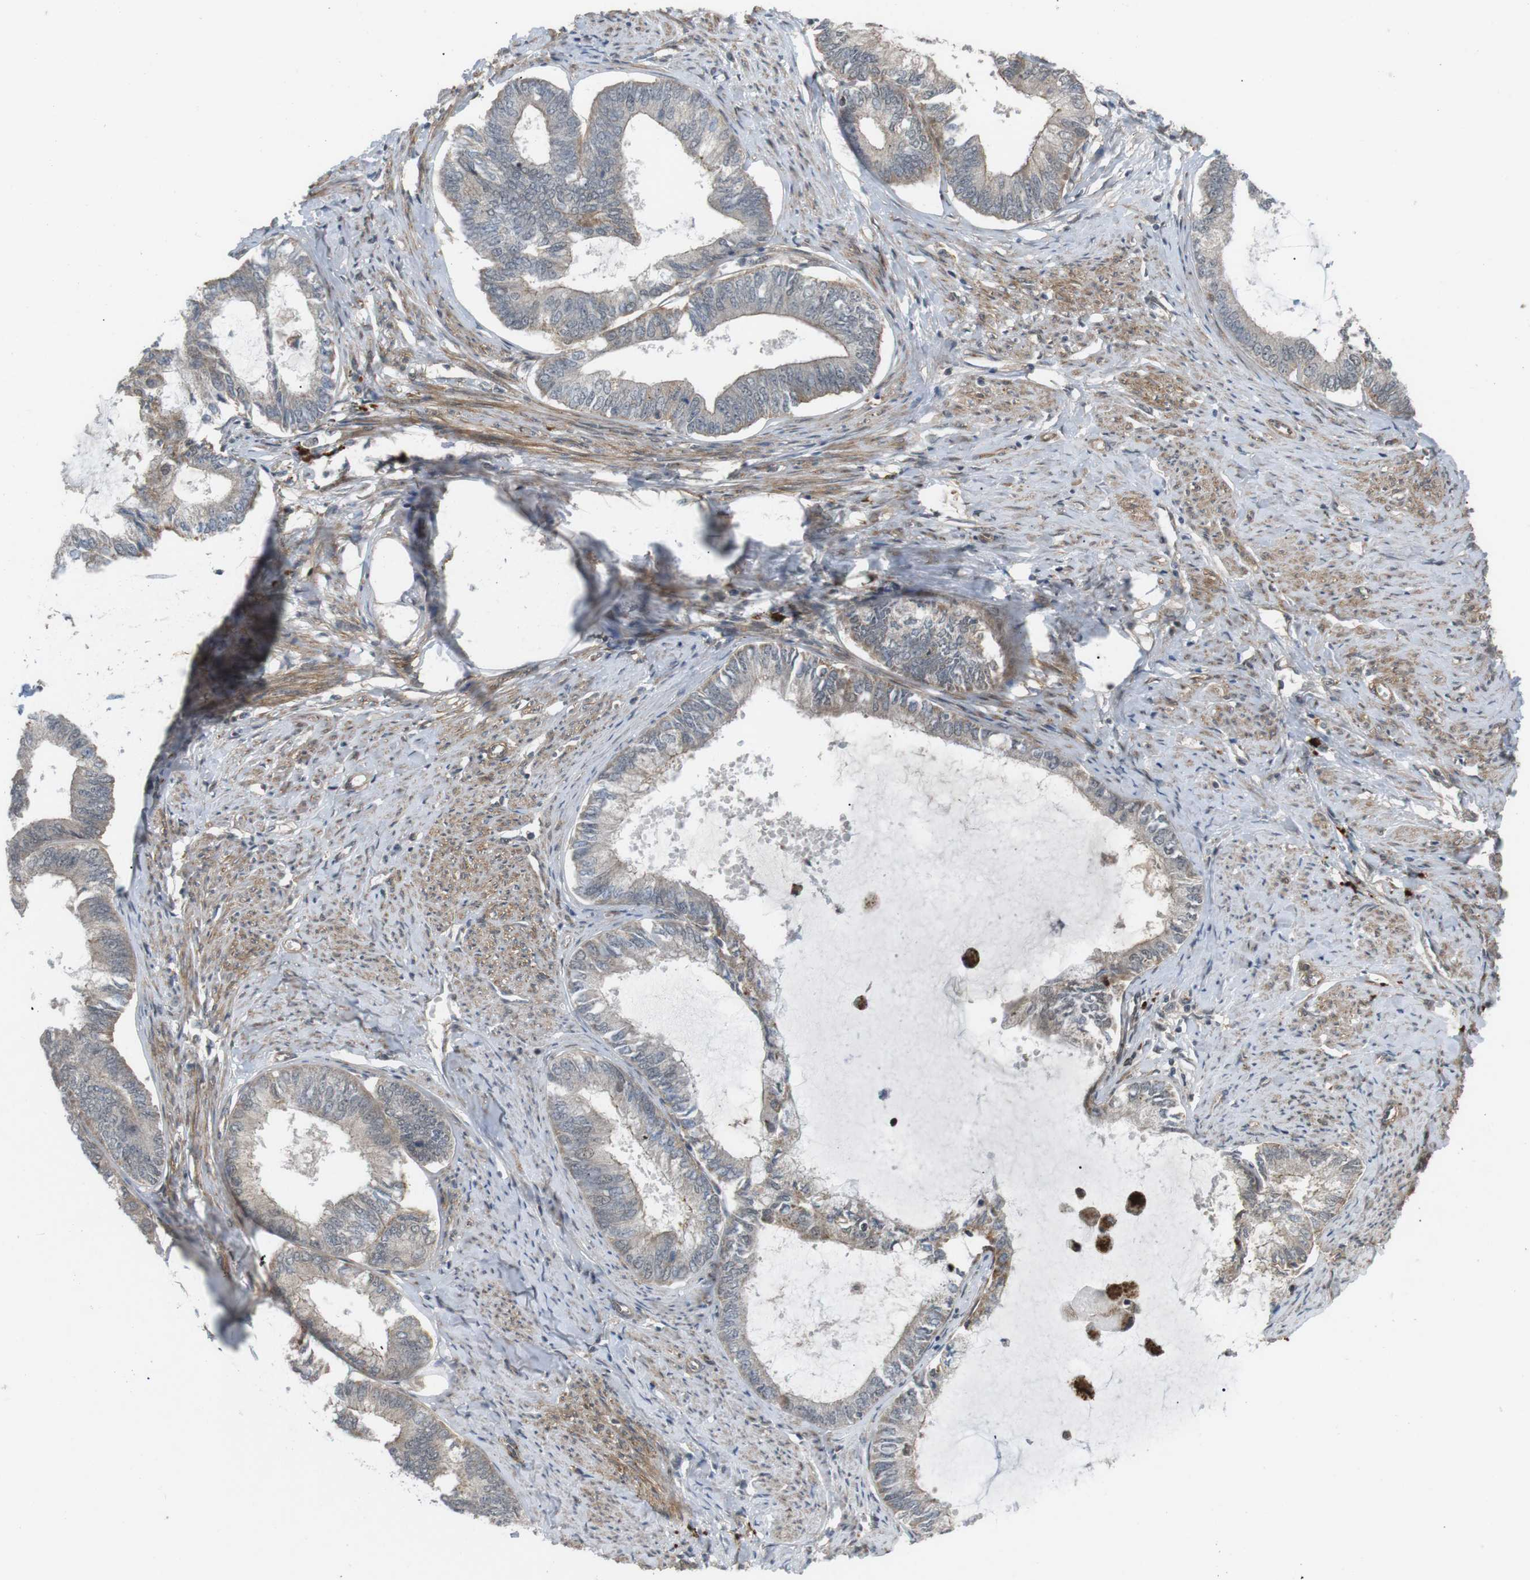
{"staining": {"intensity": "weak", "quantity": "25%-75%", "location": "cytoplasmic/membranous"}, "tissue": "endometrial cancer", "cell_type": "Tumor cells", "image_type": "cancer", "snomed": [{"axis": "morphology", "description": "Adenocarcinoma, NOS"}, {"axis": "topography", "description": "Endometrium"}], "caption": "Endometrial cancer (adenocarcinoma) stained with immunohistochemistry displays weak cytoplasmic/membranous expression in about 25%-75% of tumor cells.", "gene": "KANK2", "patient": {"sex": "female", "age": 86}}